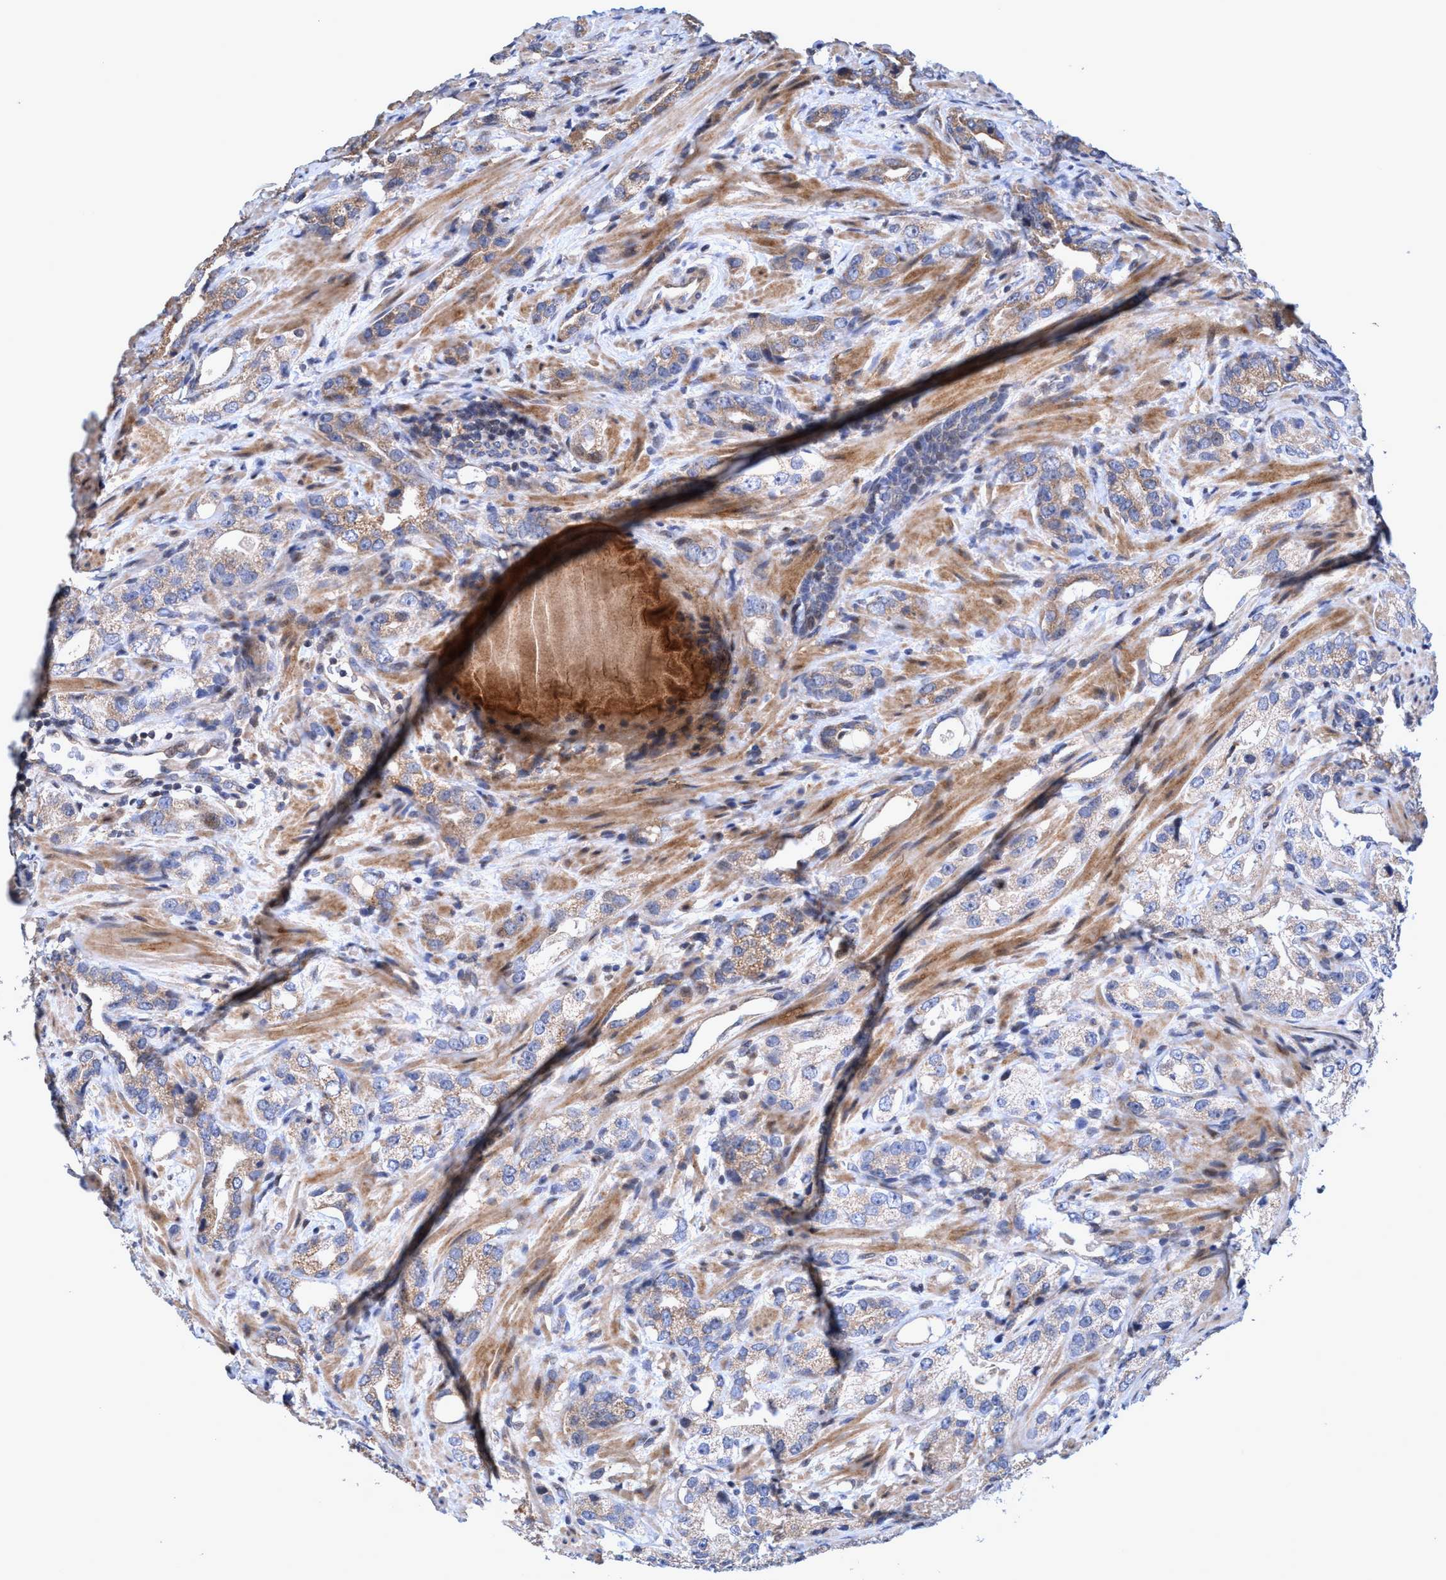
{"staining": {"intensity": "weak", "quantity": ">75%", "location": "cytoplasmic/membranous"}, "tissue": "prostate cancer", "cell_type": "Tumor cells", "image_type": "cancer", "snomed": [{"axis": "morphology", "description": "Adenocarcinoma, High grade"}, {"axis": "topography", "description": "Prostate"}], "caption": "Immunohistochemistry (DAB) staining of prostate high-grade adenocarcinoma displays weak cytoplasmic/membranous protein positivity in about >75% of tumor cells. Nuclei are stained in blue.", "gene": "ZNF677", "patient": {"sex": "male", "age": 63}}